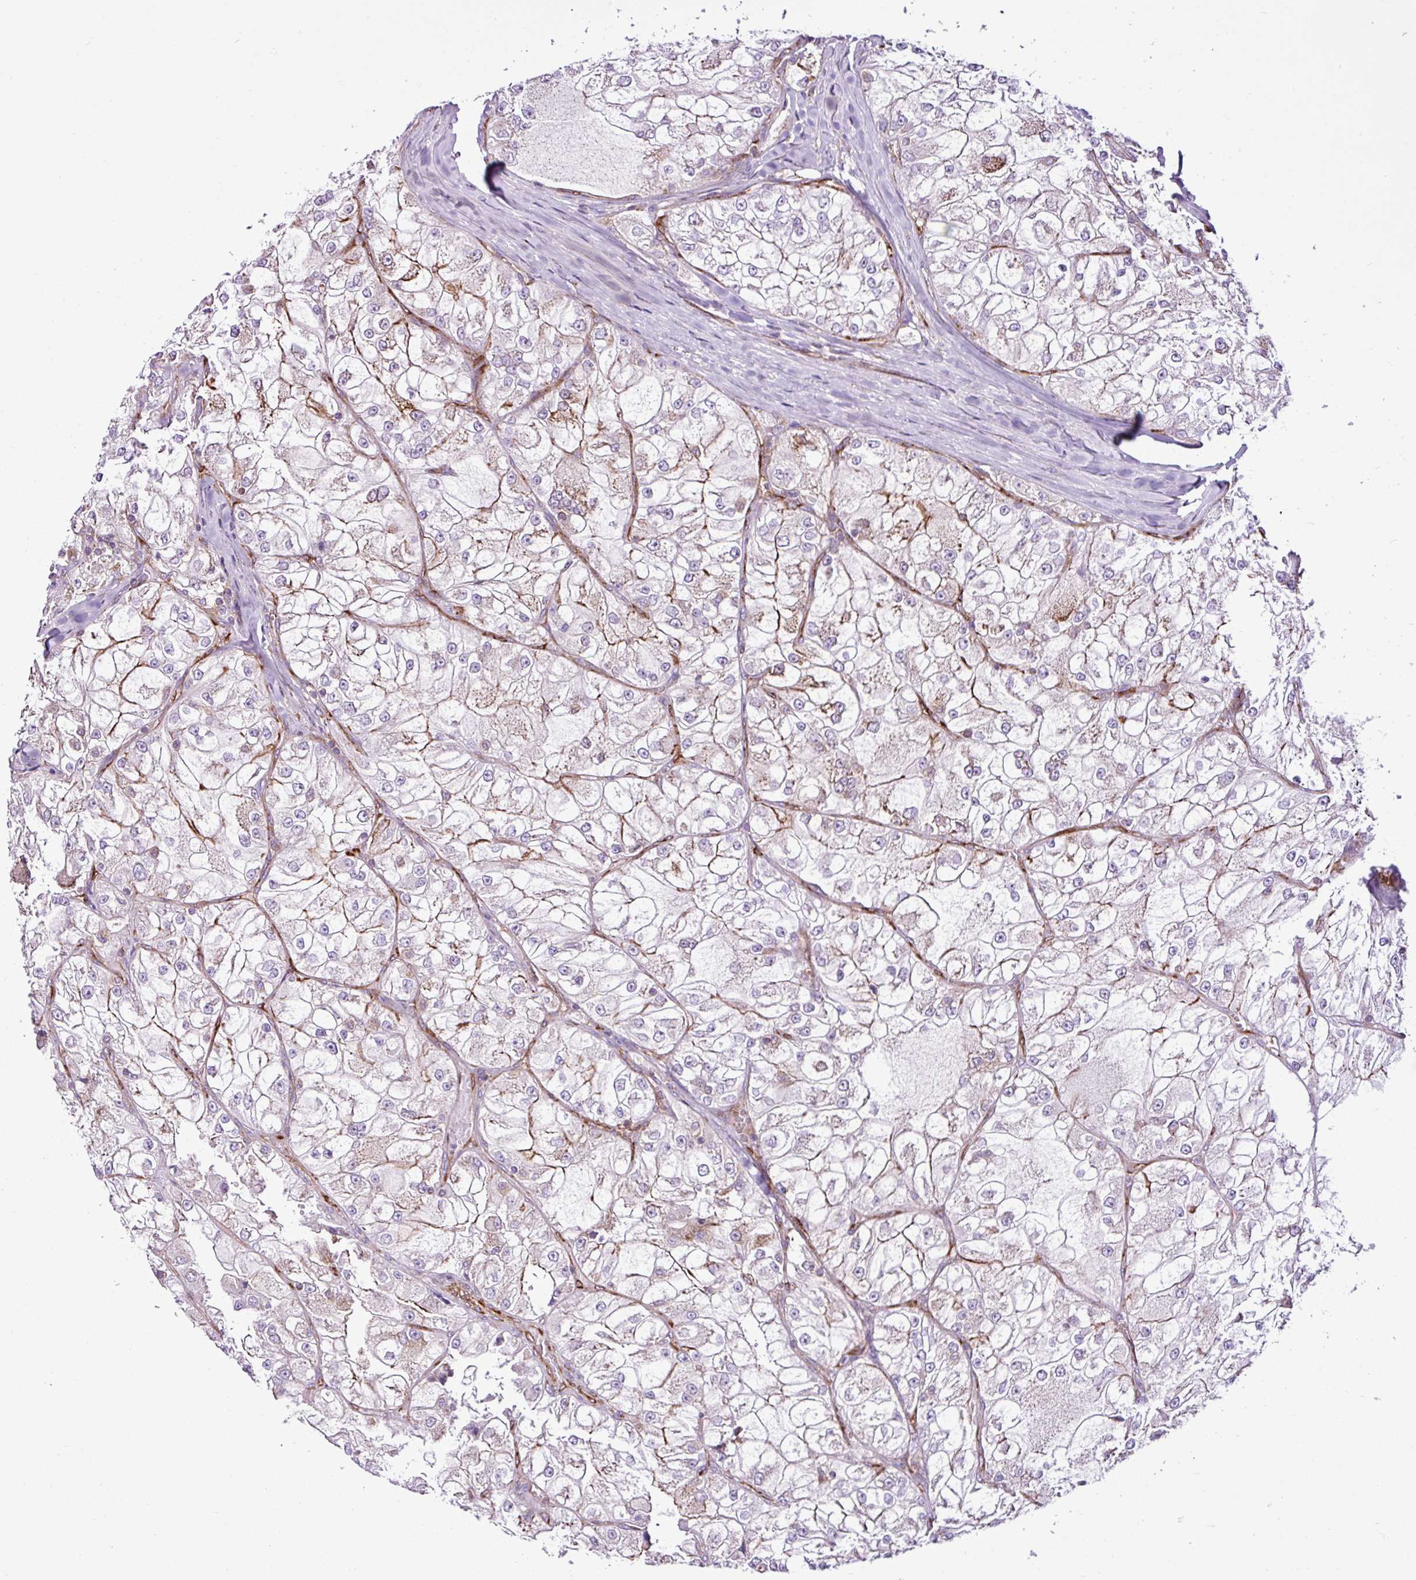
{"staining": {"intensity": "negative", "quantity": "none", "location": "none"}, "tissue": "renal cancer", "cell_type": "Tumor cells", "image_type": "cancer", "snomed": [{"axis": "morphology", "description": "Adenocarcinoma, NOS"}, {"axis": "topography", "description": "Kidney"}], "caption": "IHC photomicrograph of neoplastic tissue: human adenocarcinoma (renal) stained with DAB demonstrates no significant protein expression in tumor cells.", "gene": "EME2", "patient": {"sex": "female", "age": 72}}